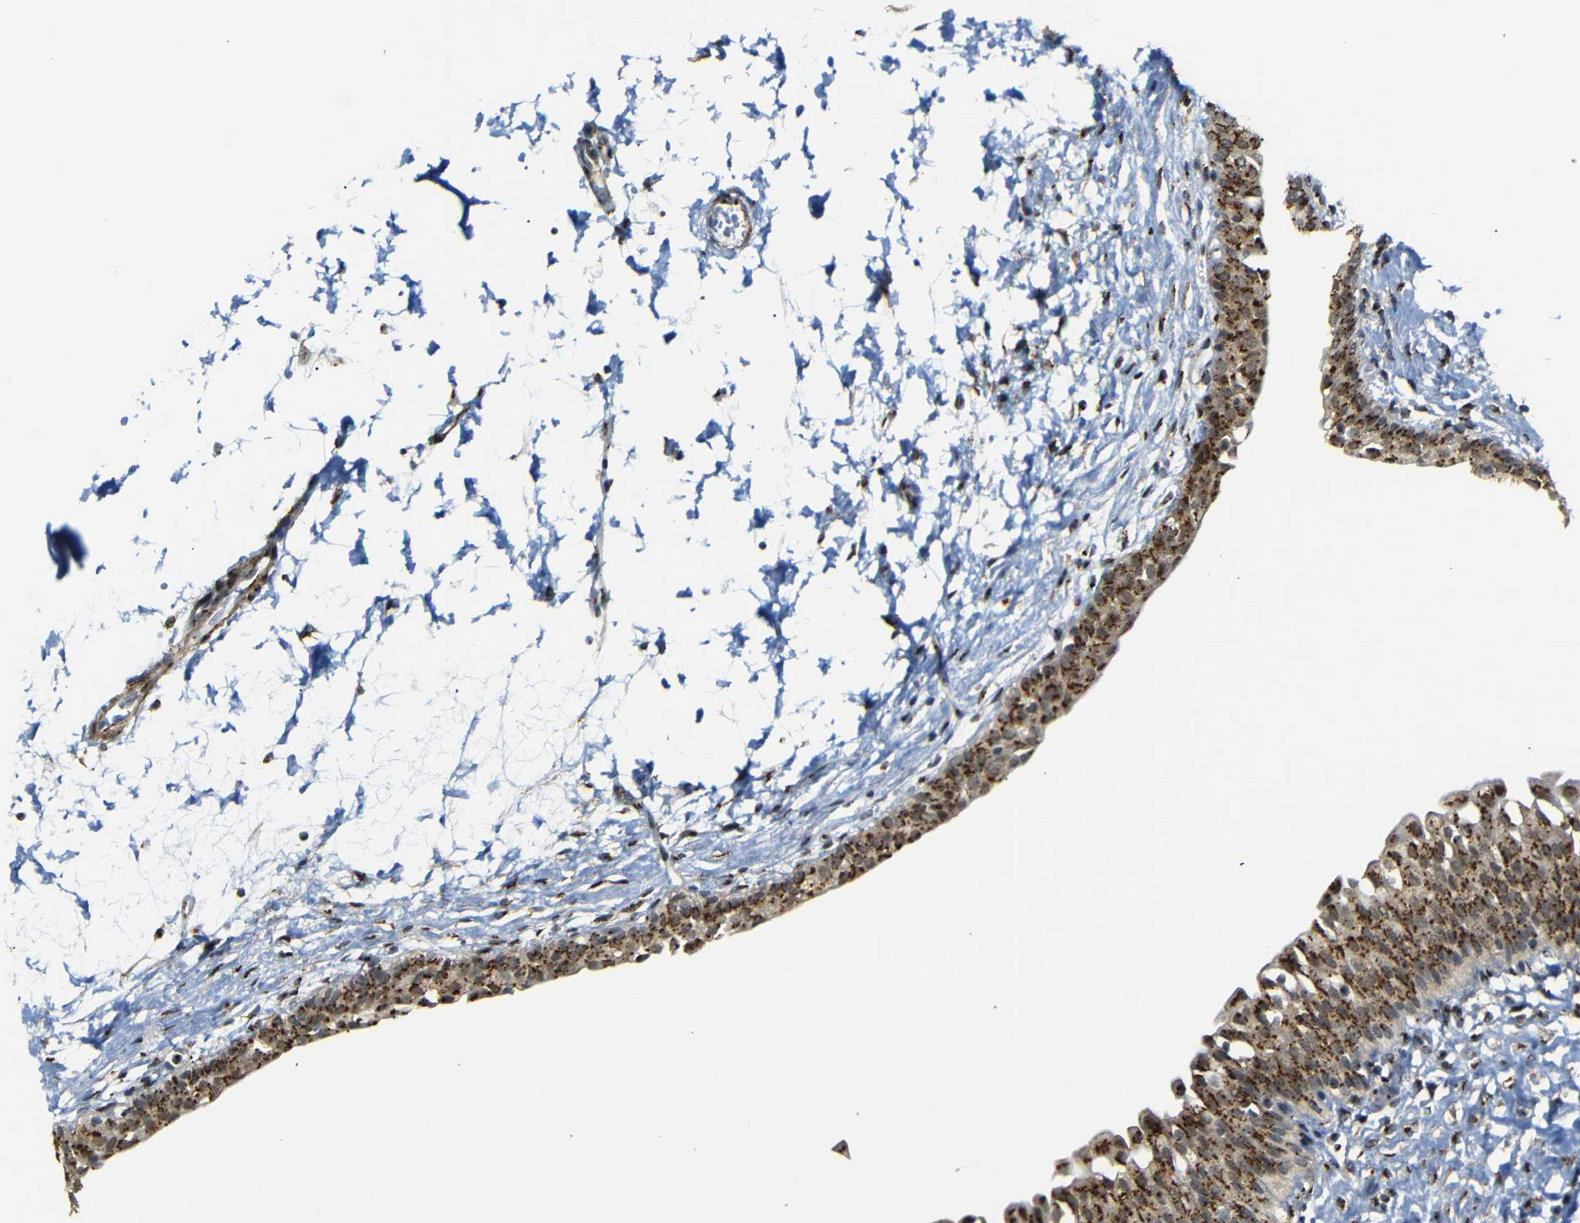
{"staining": {"intensity": "strong", "quantity": ">75%", "location": "cytoplasmic/membranous"}, "tissue": "urinary bladder", "cell_type": "Urothelial cells", "image_type": "normal", "snomed": [{"axis": "morphology", "description": "Normal tissue, NOS"}, {"axis": "topography", "description": "Urinary bladder"}], "caption": "Immunohistochemistry (IHC) of normal human urinary bladder shows high levels of strong cytoplasmic/membranous expression in about >75% of urothelial cells.", "gene": "TGOLN2", "patient": {"sex": "male", "age": 55}}